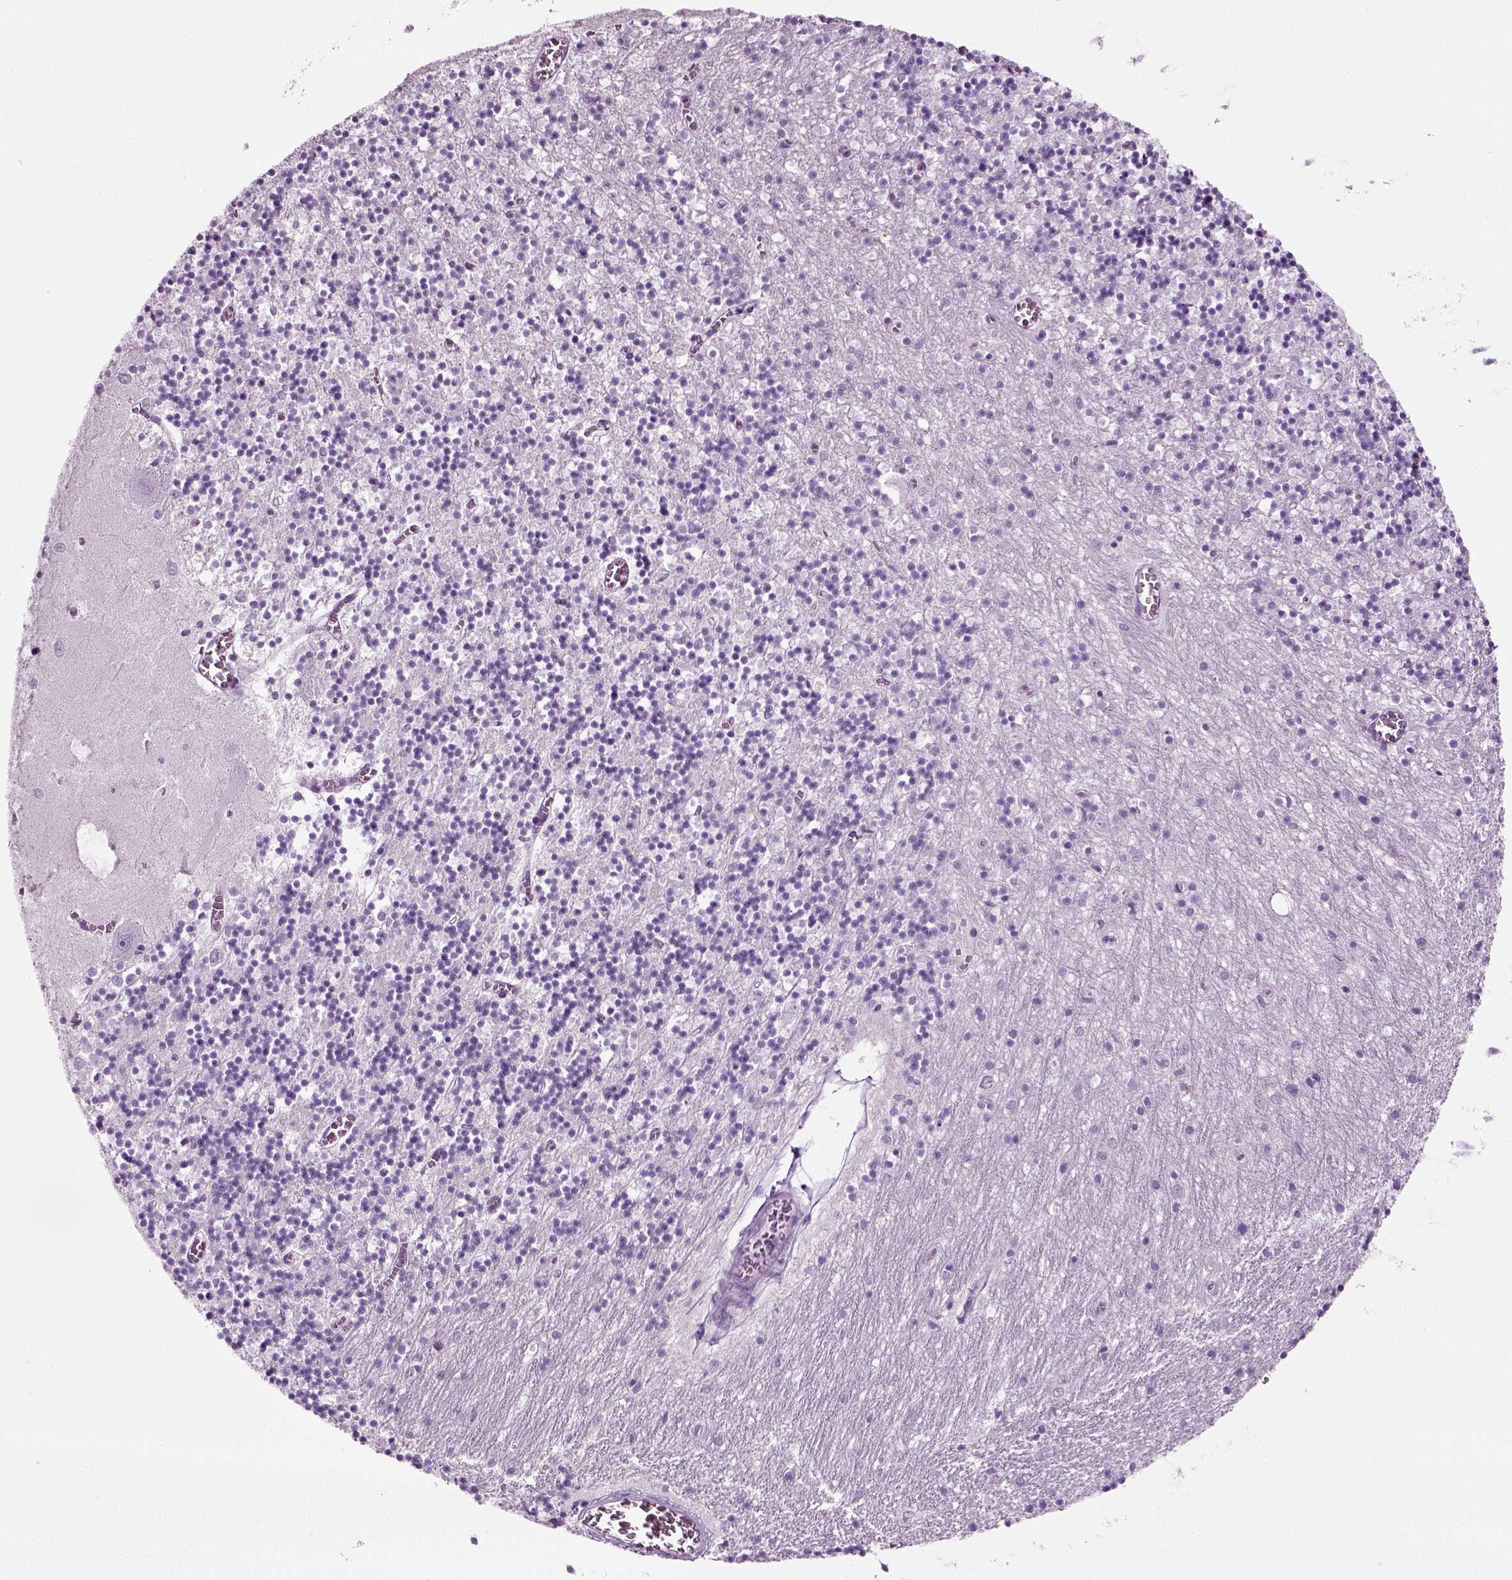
{"staining": {"intensity": "negative", "quantity": "none", "location": "none"}, "tissue": "cerebellum", "cell_type": "Cells in granular layer", "image_type": "normal", "snomed": [{"axis": "morphology", "description": "Normal tissue, NOS"}, {"axis": "topography", "description": "Cerebellum"}], "caption": "An immunohistochemistry image of unremarkable cerebellum is shown. There is no staining in cells in granular layer of cerebellum.", "gene": "CD109", "patient": {"sex": "female", "age": 64}}